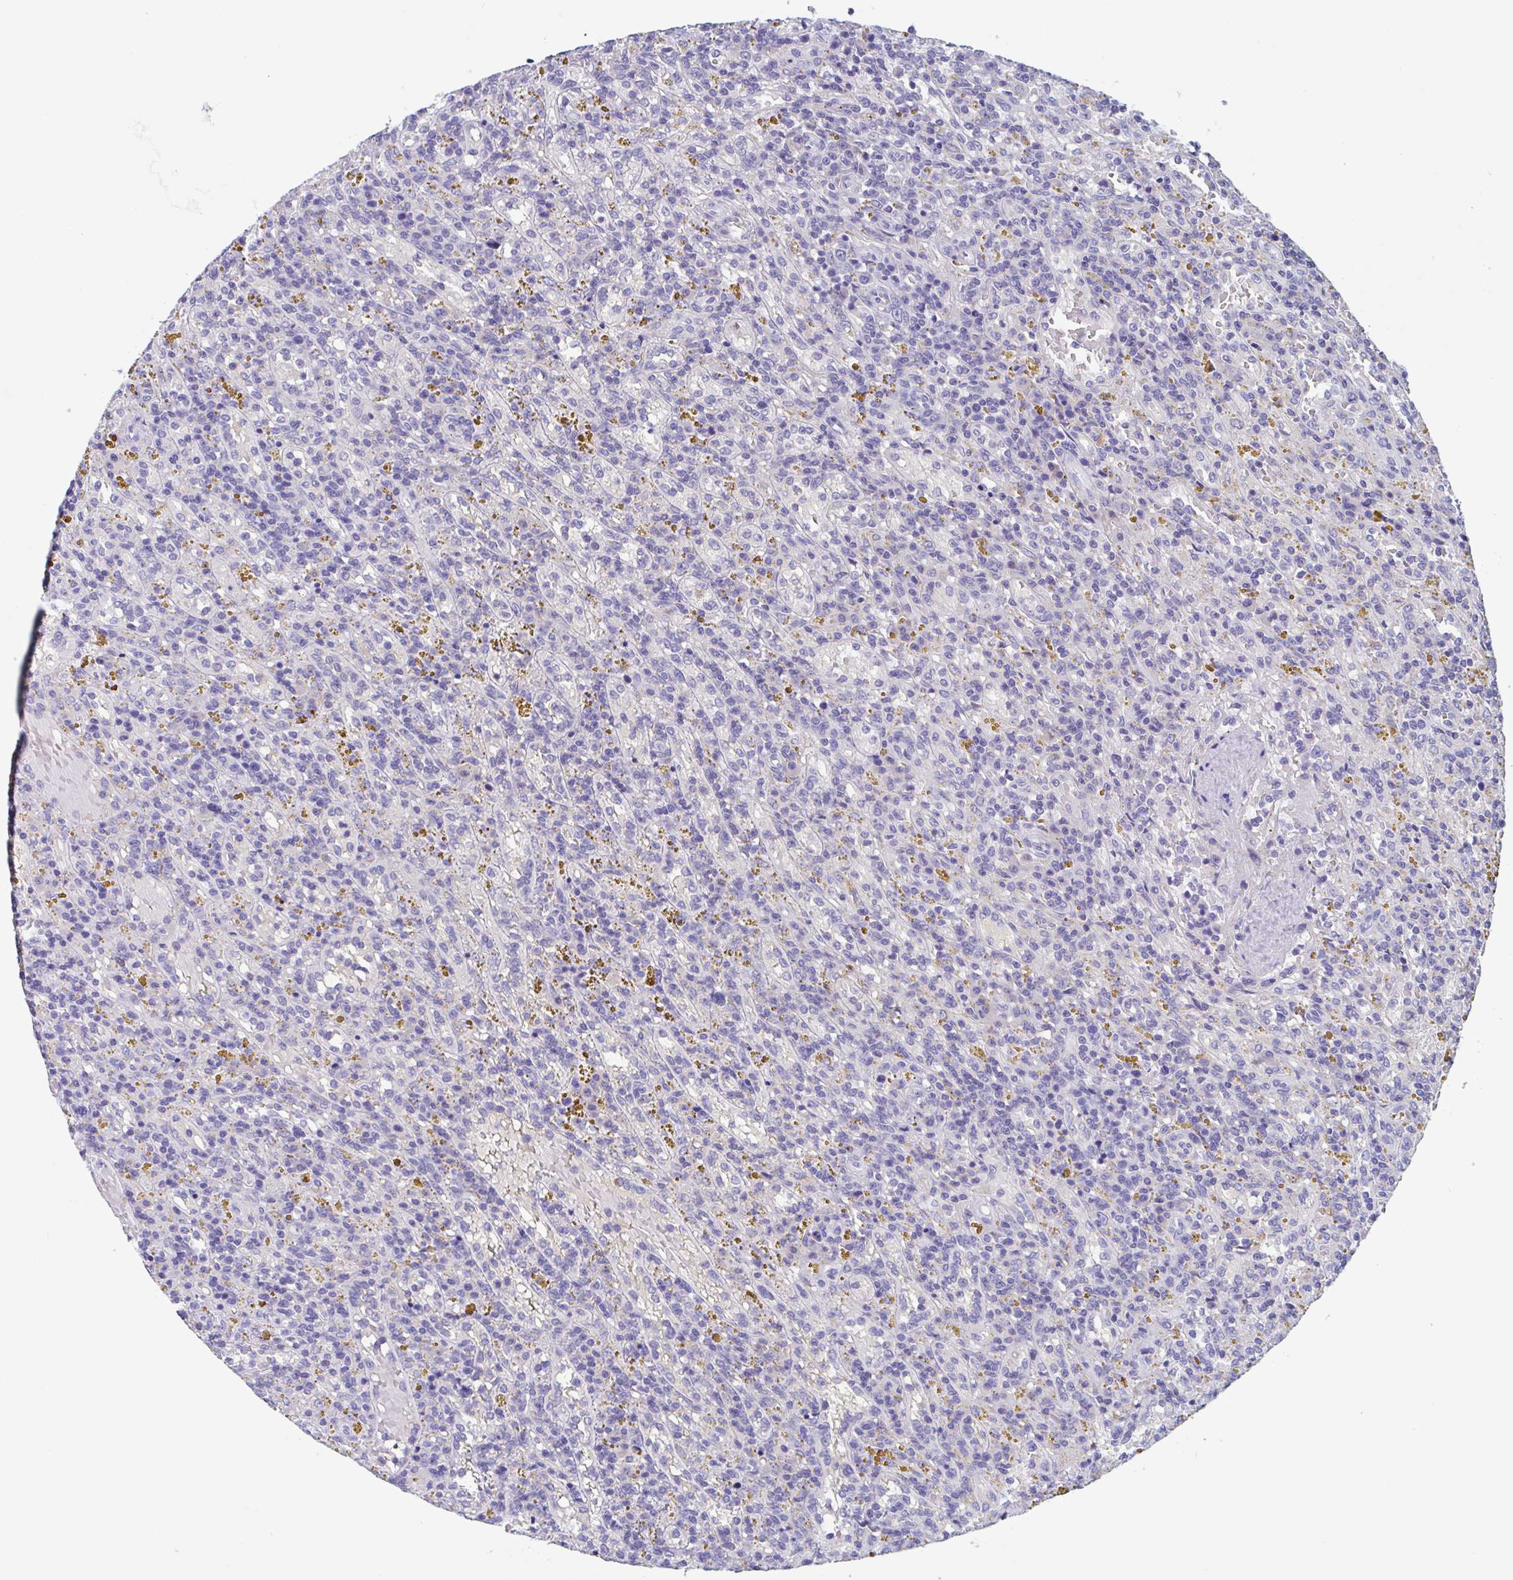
{"staining": {"intensity": "negative", "quantity": "none", "location": "none"}, "tissue": "lymphoma", "cell_type": "Tumor cells", "image_type": "cancer", "snomed": [{"axis": "morphology", "description": "Malignant lymphoma, non-Hodgkin's type, Low grade"}, {"axis": "topography", "description": "Spleen"}], "caption": "Tumor cells are negative for protein expression in human malignant lymphoma, non-Hodgkin's type (low-grade).", "gene": "ZNHIT2", "patient": {"sex": "female", "age": 65}}